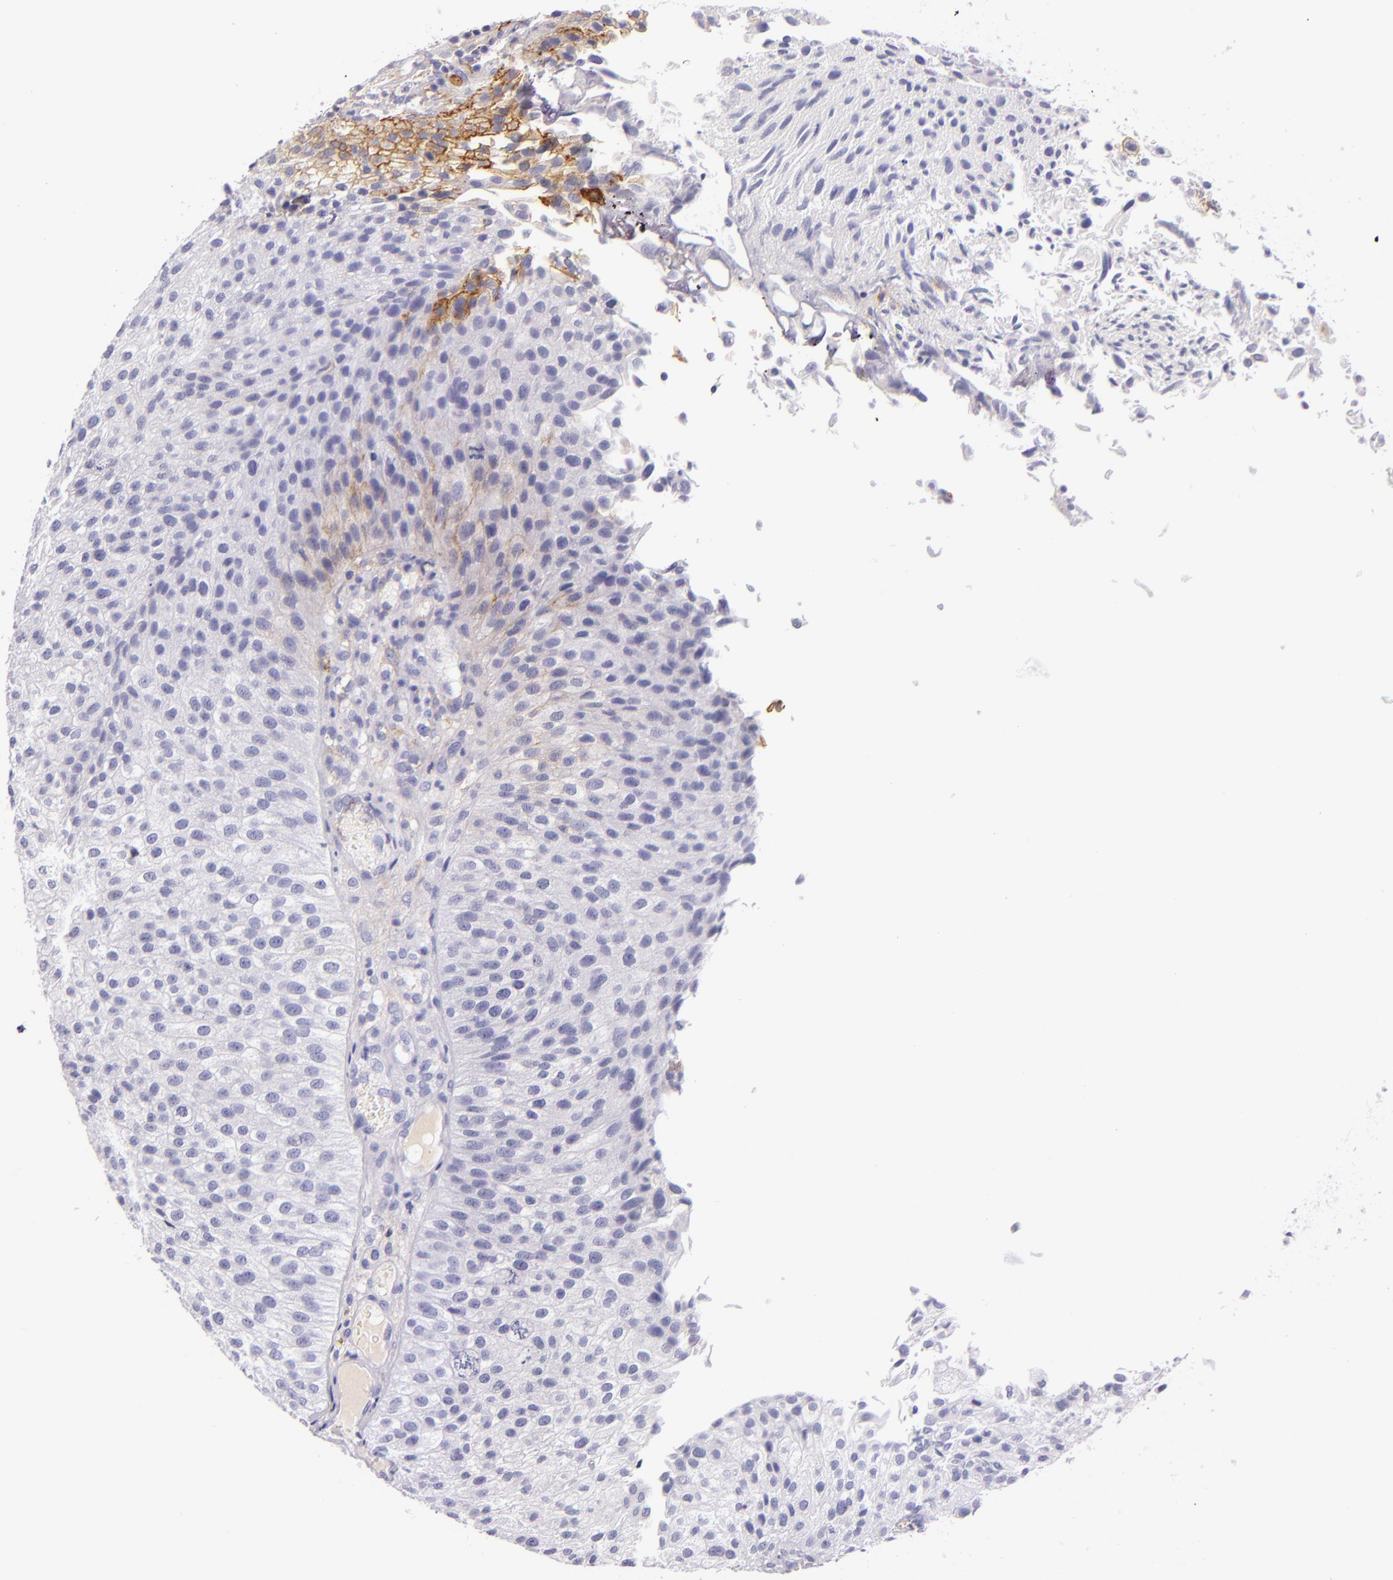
{"staining": {"intensity": "negative", "quantity": "none", "location": "none"}, "tissue": "urothelial cancer", "cell_type": "Tumor cells", "image_type": "cancer", "snomed": [{"axis": "morphology", "description": "Urothelial carcinoma, Low grade"}, {"axis": "topography", "description": "Urinary bladder"}], "caption": "Immunohistochemical staining of urothelial cancer exhibits no significant staining in tumor cells.", "gene": "ICAM1", "patient": {"sex": "female", "age": 89}}